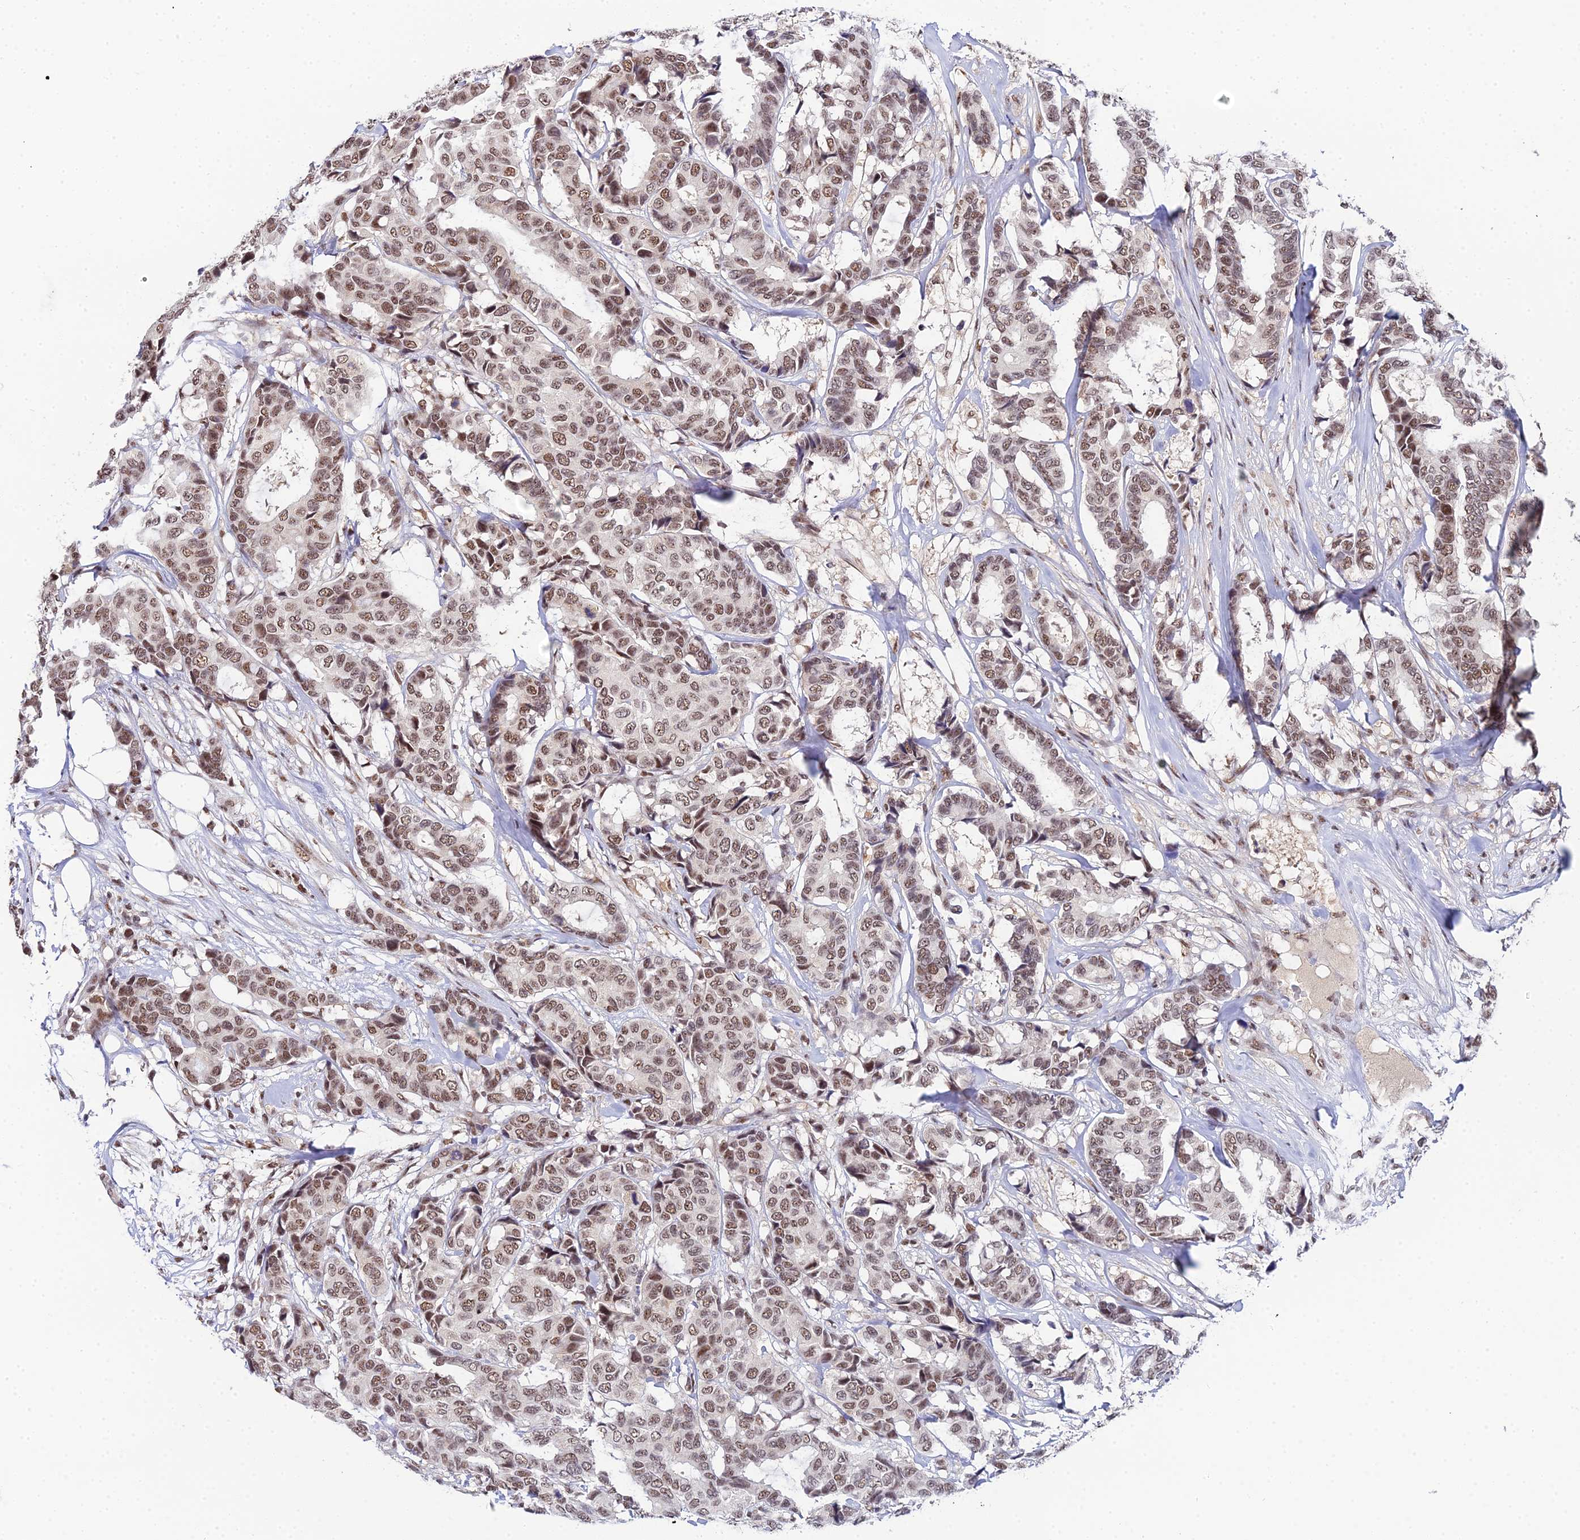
{"staining": {"intensity": "moderate", "quantity": ">75%", "location": "nuclear"}, "tissue": "breast cancer", "cell_type": "Tumor cells", "image_type": "cancer", "snomed": [{"axis": "morphology", "description": "Duct carcinoma"}, {"axis": "topography", "description": "Breast"}], "caption": "This histopathology image demonstrates immunohistochemistry staining of breast cancer, with medium moderate nuclear staining in approximately >75% of tumor cells.", "gene": "EXOSC3", "patient": {"sex": "female", "age": 87}}